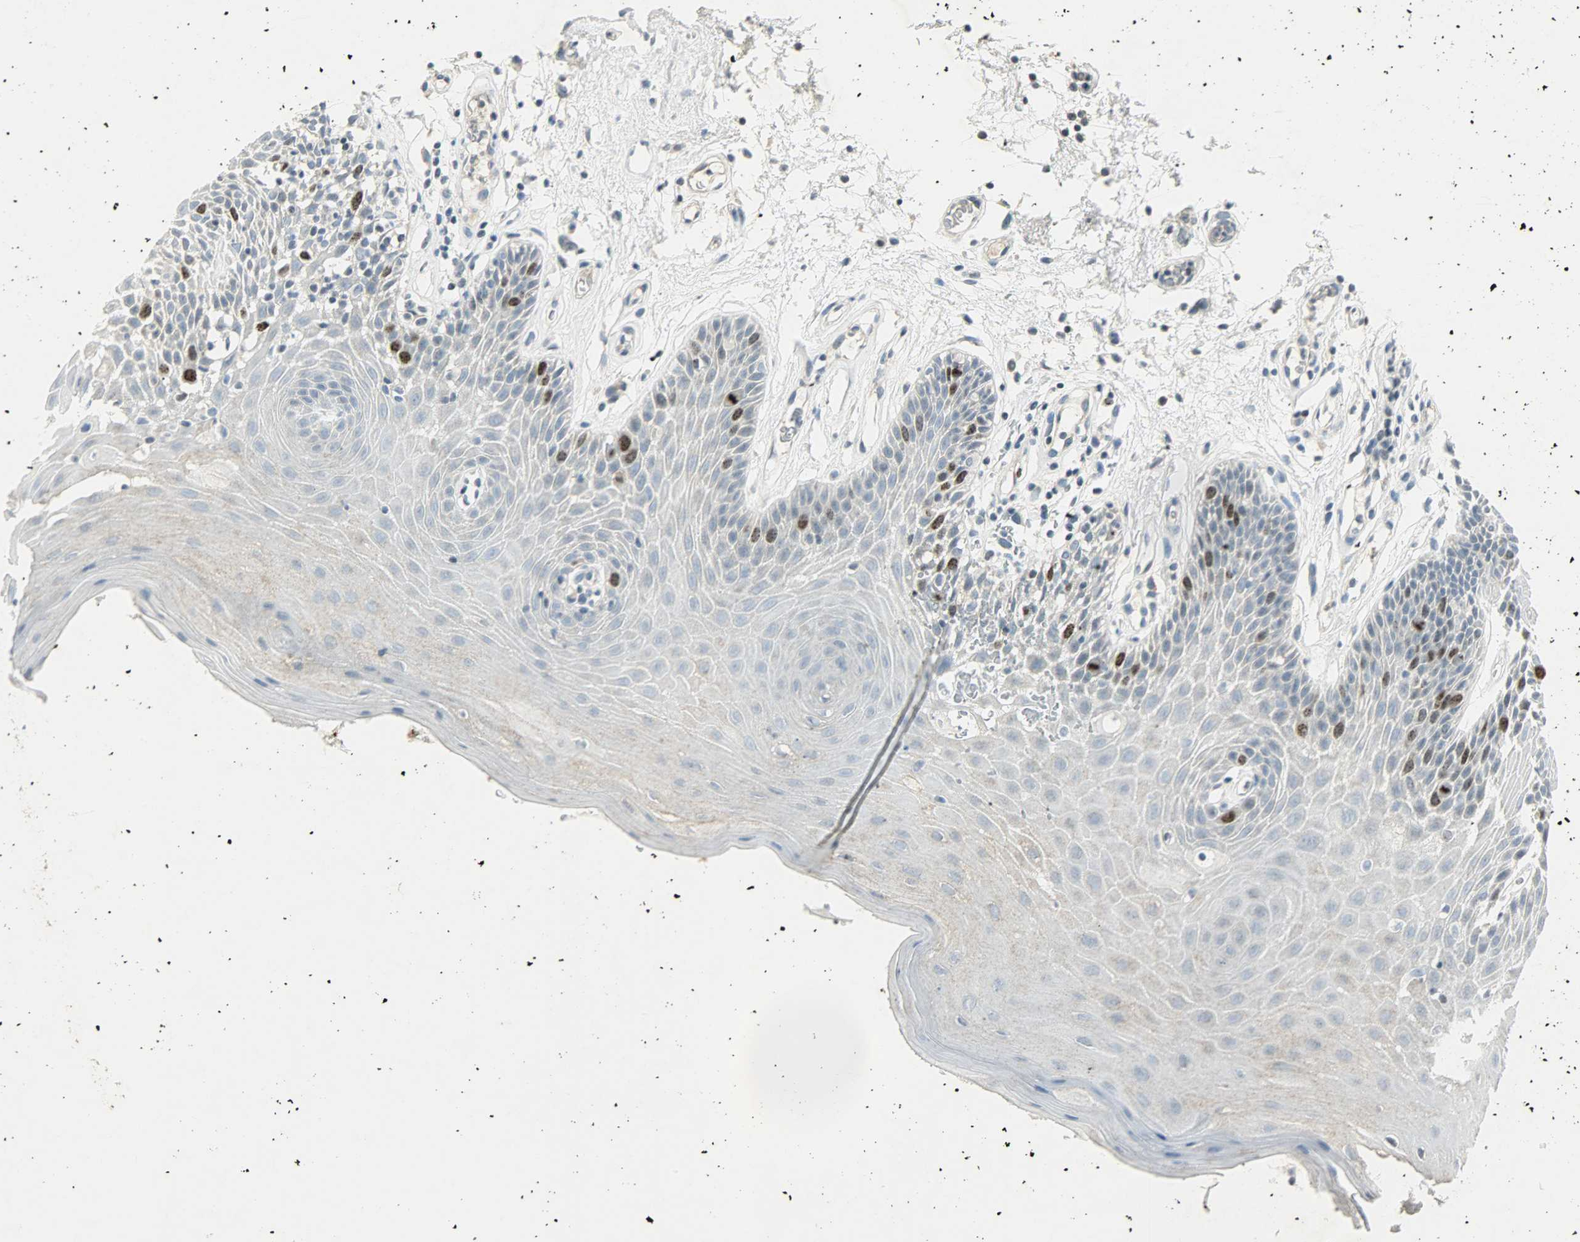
{"staining": {"intensity": "strong", "quantity": "<25%", "location": "nuclear"}, "tissue": "oral mucosa", "cell_type": "Squamous epithelial cells", "image_type": "normal", "snomed": [{"axis": "morphology", "description": "Normal tissue, NOS"}, {"axis": "morphology", "description": "Squamous cell carcinoma, NOS"}, {"axis": "topography", "description": "Skeletal muscle"}, {"axis": "topography", "description": "Oral tissue"}, {"axis": "topography", "description": "Head-Neck"}], "caption": "Protein analysis of benign oral mucosa demonstrates strong nuclear expression in about <25% of squamous epithelial cells.", "gene": "AURKB", "patient": {"sex": "male", "age": 71}}